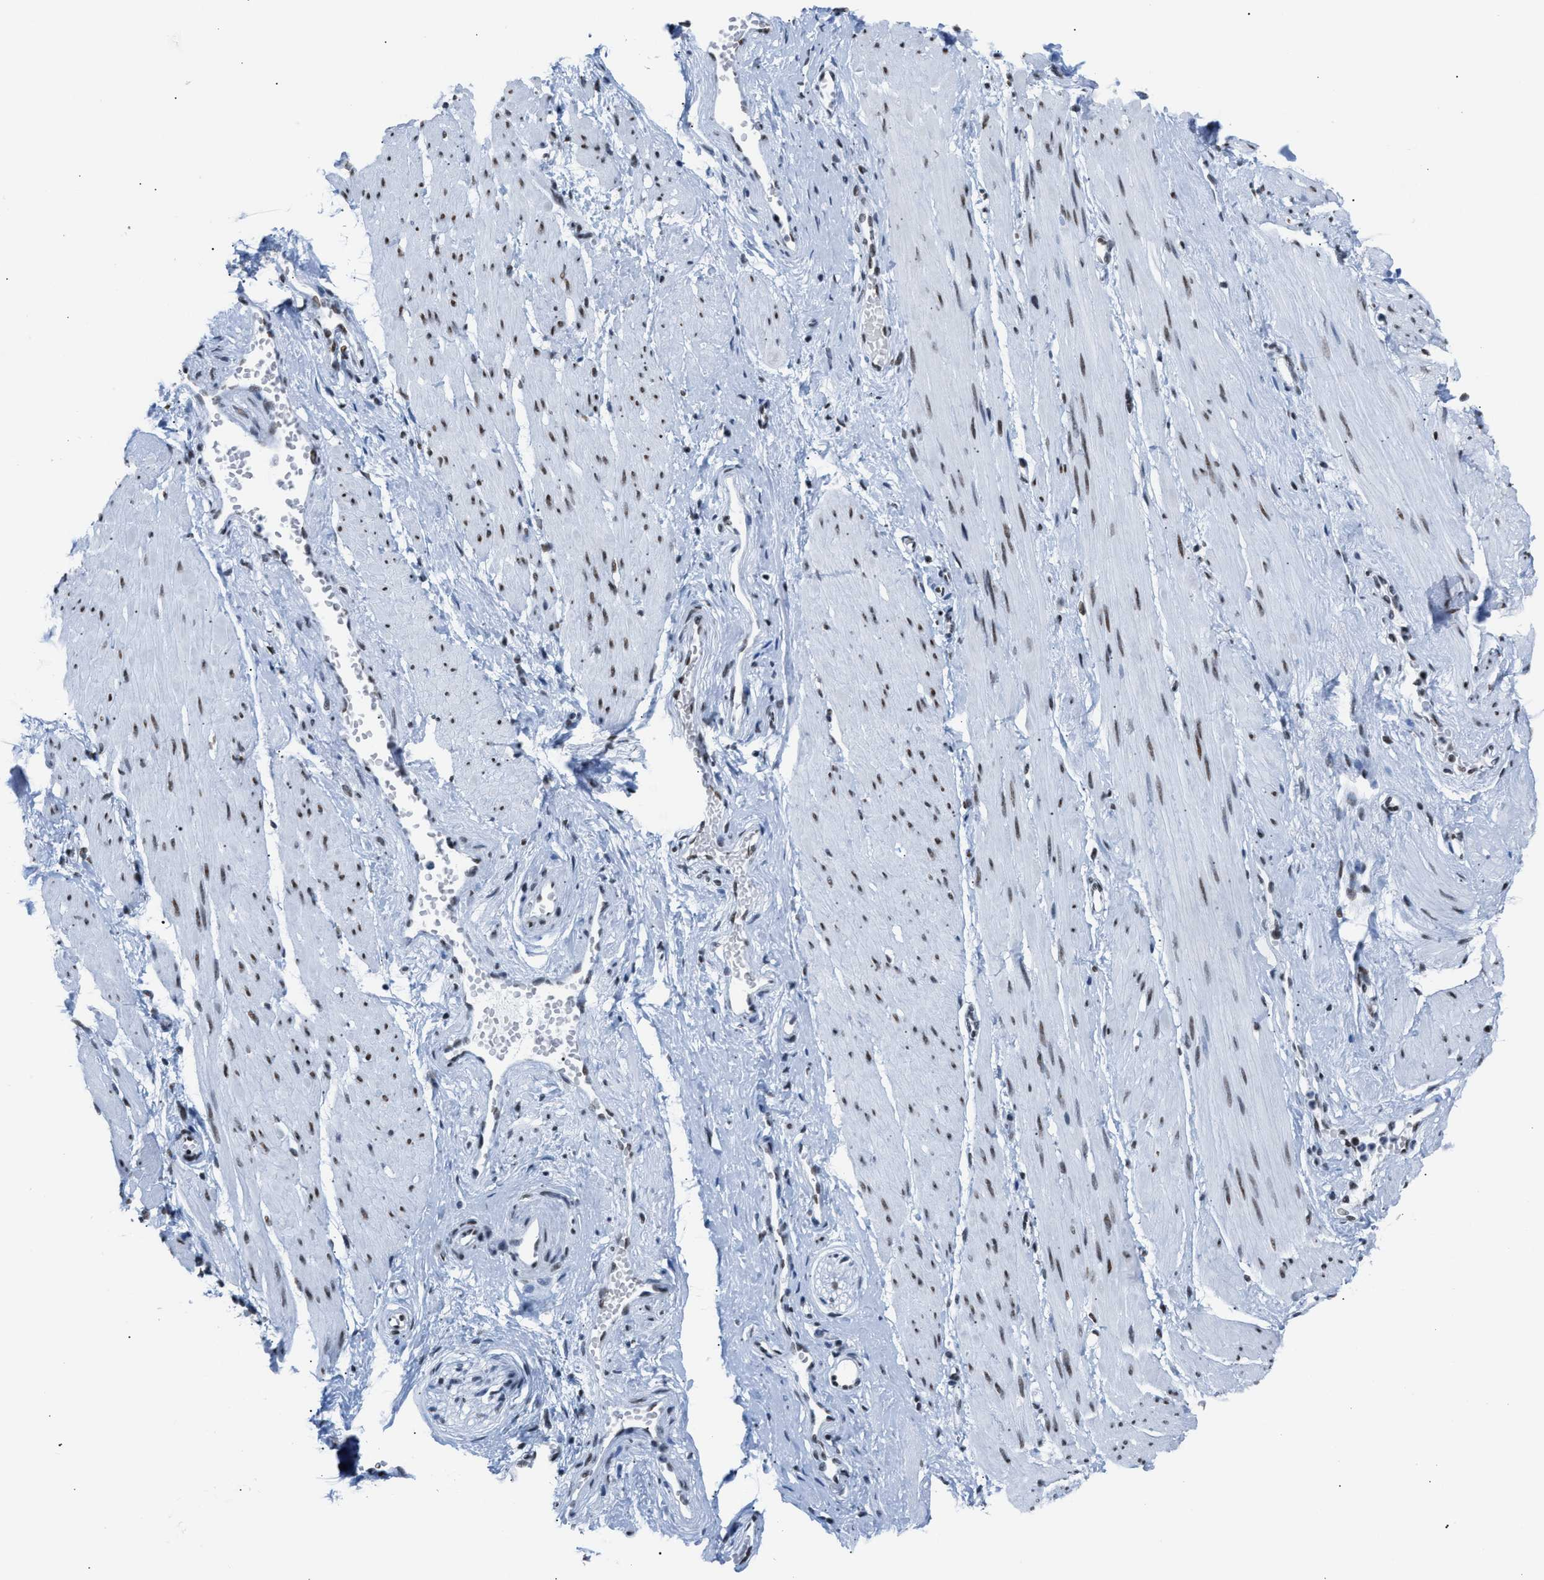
{"staining": {"intensity": "negative", "quantity": "none", "location": "none"}, "tissue": "adipose tissue", "cell_type": "Adipocytes", "image_type": "normal", "snomed": [{"axis": "morphology", "description": "Normal tissue, NOS"}, {"axis": "topography", "description": "Soft tissue"}, {"axis": "topography", "description": "Vascular tissue"}], "caption": "Micrograph shows no significant protein expression in adipocytes of benign adipose tissue. (DAB (3,3'-diaminobenzidine) immunohistochemistry with hematoxylin counter stain).", "gene": "CCAR2", "patient": {"sex": "female", "age": 35}}